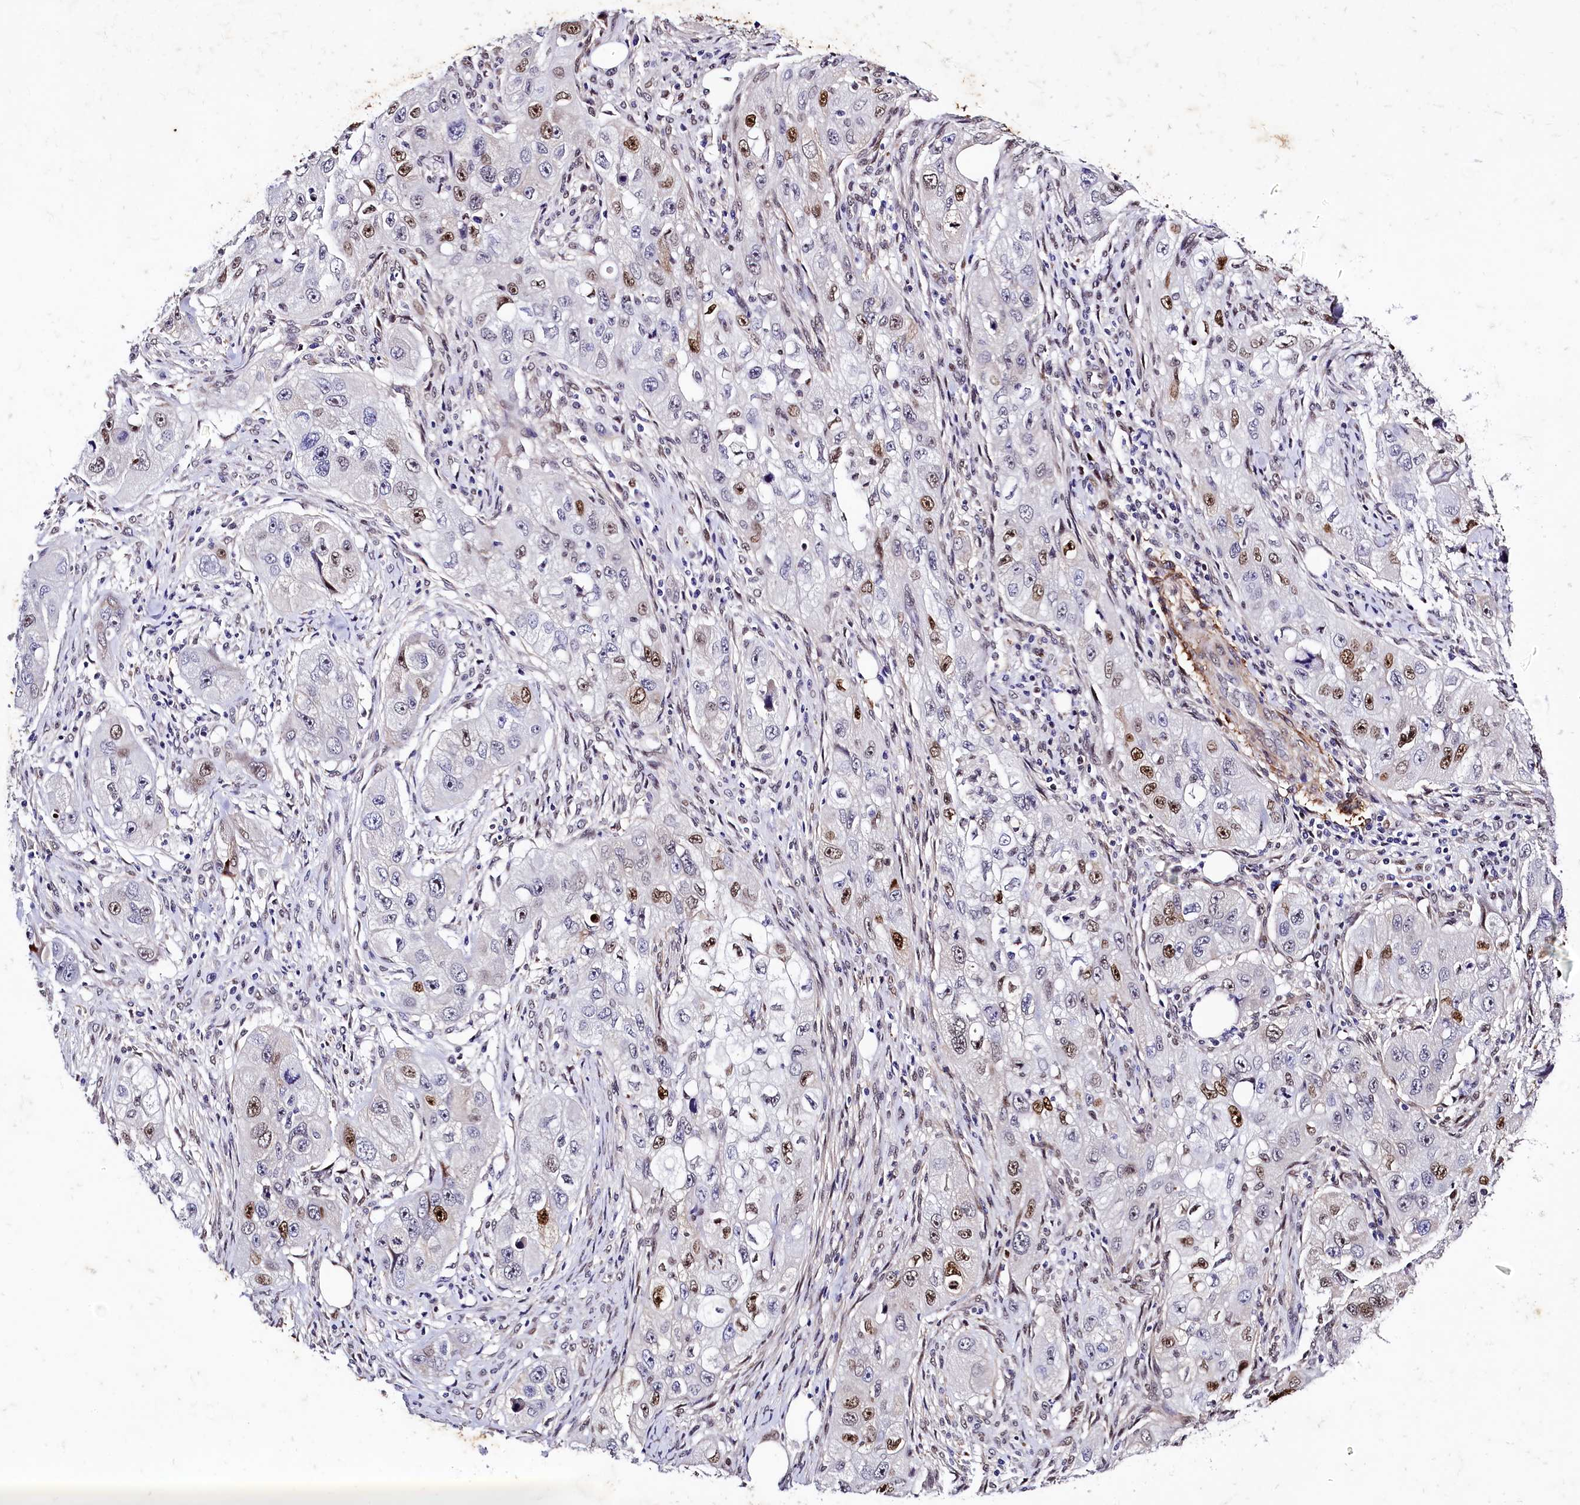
{"staining": {"intensity": "moderate", "quantity": "<25%", "location": "nuclear"}, "tissue": "skin cancer", "cell_type": "Tumor cells", "image_type": "cancer", "snomed": [{"axis": "morphology", "description": "Squamous cell carcinoma, NOS"}, {"axis": "topography", "description": "Skin"}, {"axis": "topography", "description": "Subcutis"}], "caption": "Brown immunohistochemical staining in human squamous cell carcinoma (skin) shows moderate nuclear expression in approximately <25% of tumor cells.", "gene": "SAMD10", "patient": {"sex": "male", "age": 73}}